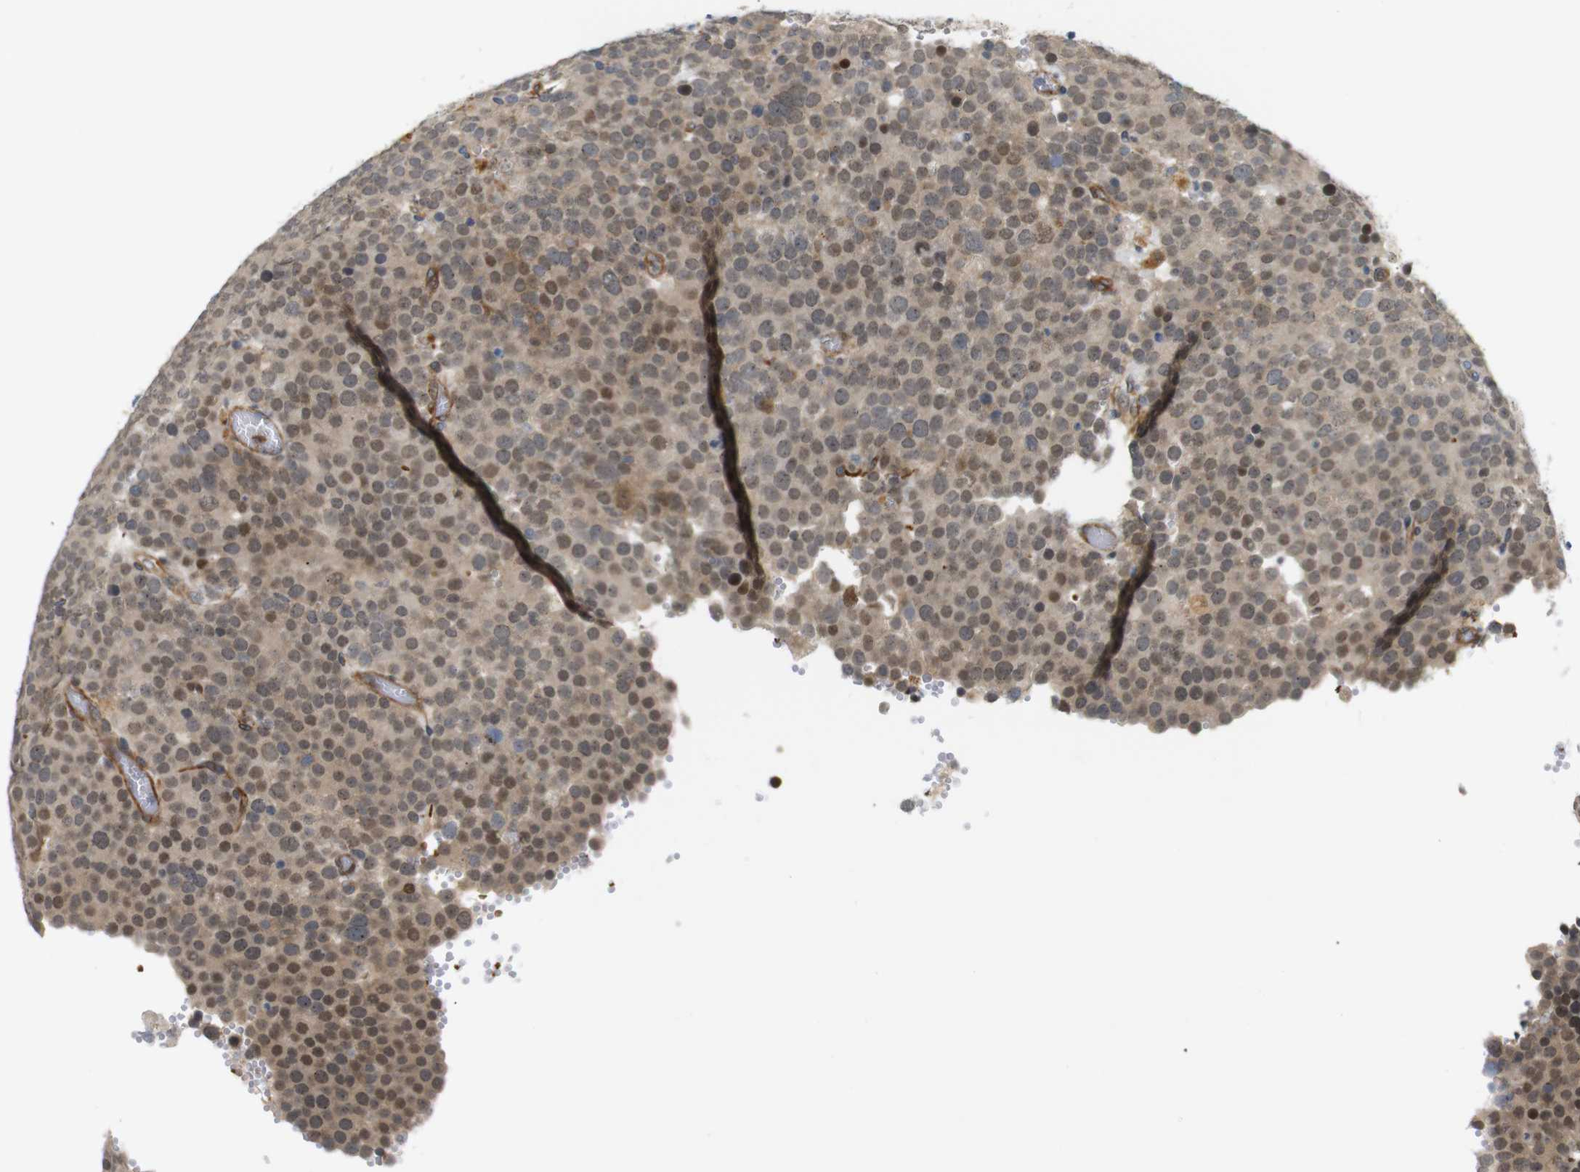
{"staining": {"intensity": "weak", "quantity": "25%-75%", "location": "cytoplasmic/membranous,nuclear"}, "tissue": "testis cancer", "cell_type": "Tumor cells", "image_type": "cancer", "snomed": [{"axis": "morphology", "description": "Normal tissue, NOS"}, {"axis": "morphology", "description": "Seminoma, NOS"}, {"axis": "topography", "description": "Testis"}], "caption": "Protein expression by immunohistochemistry (IHC) reveals weak cytoplasmic/membranous and nuclear staining in about 25%-75% of tumor cells in testis cancer (seminoma).", "gene": "RPTOR", "patient": {"sex": "male", "age": 71}}